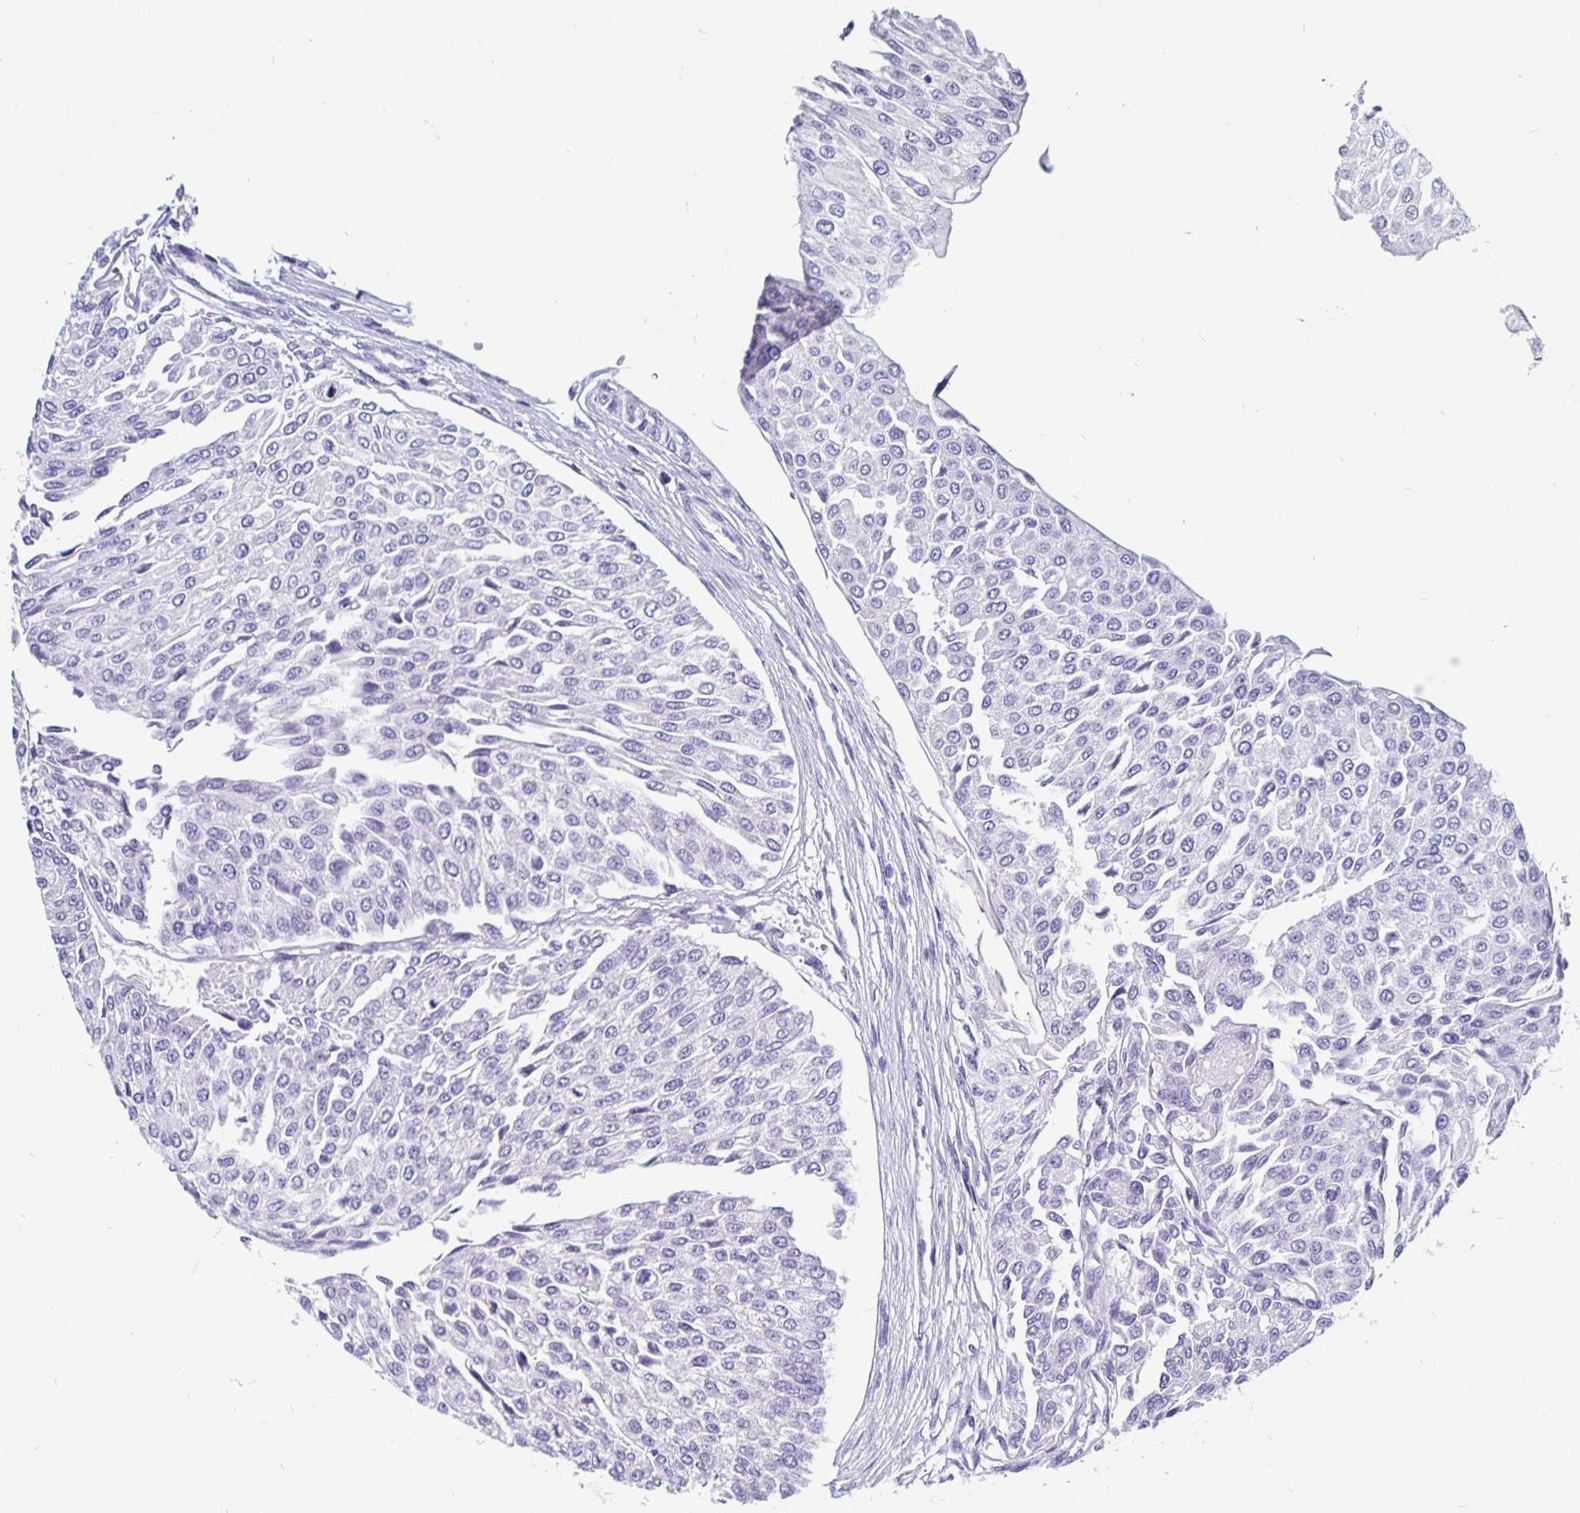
{"staining": {"intensity": "negative", "quantity": "none", "location": "none"}, "tissue": "urothelial cancer", "cell_type": "Tumor cells", "image_type": "cancer", "snomed": [{"axis": "morphology", "description": "Urothelial carcinoma, NOS"}, {"axis": "topography", "description": "Urinary bladder"}], "caption": "Urothelial cancer was stained to show a protein in brown. There is no significant positivity in tumor cells. The staining was performed using DAB to visualize the protein expression in brown, while the nuclei were stained in blue with hematoxylin (Magnification: 20x).", "gene": "ODF3B", "patient": {"sex": "male", "age": 67}}